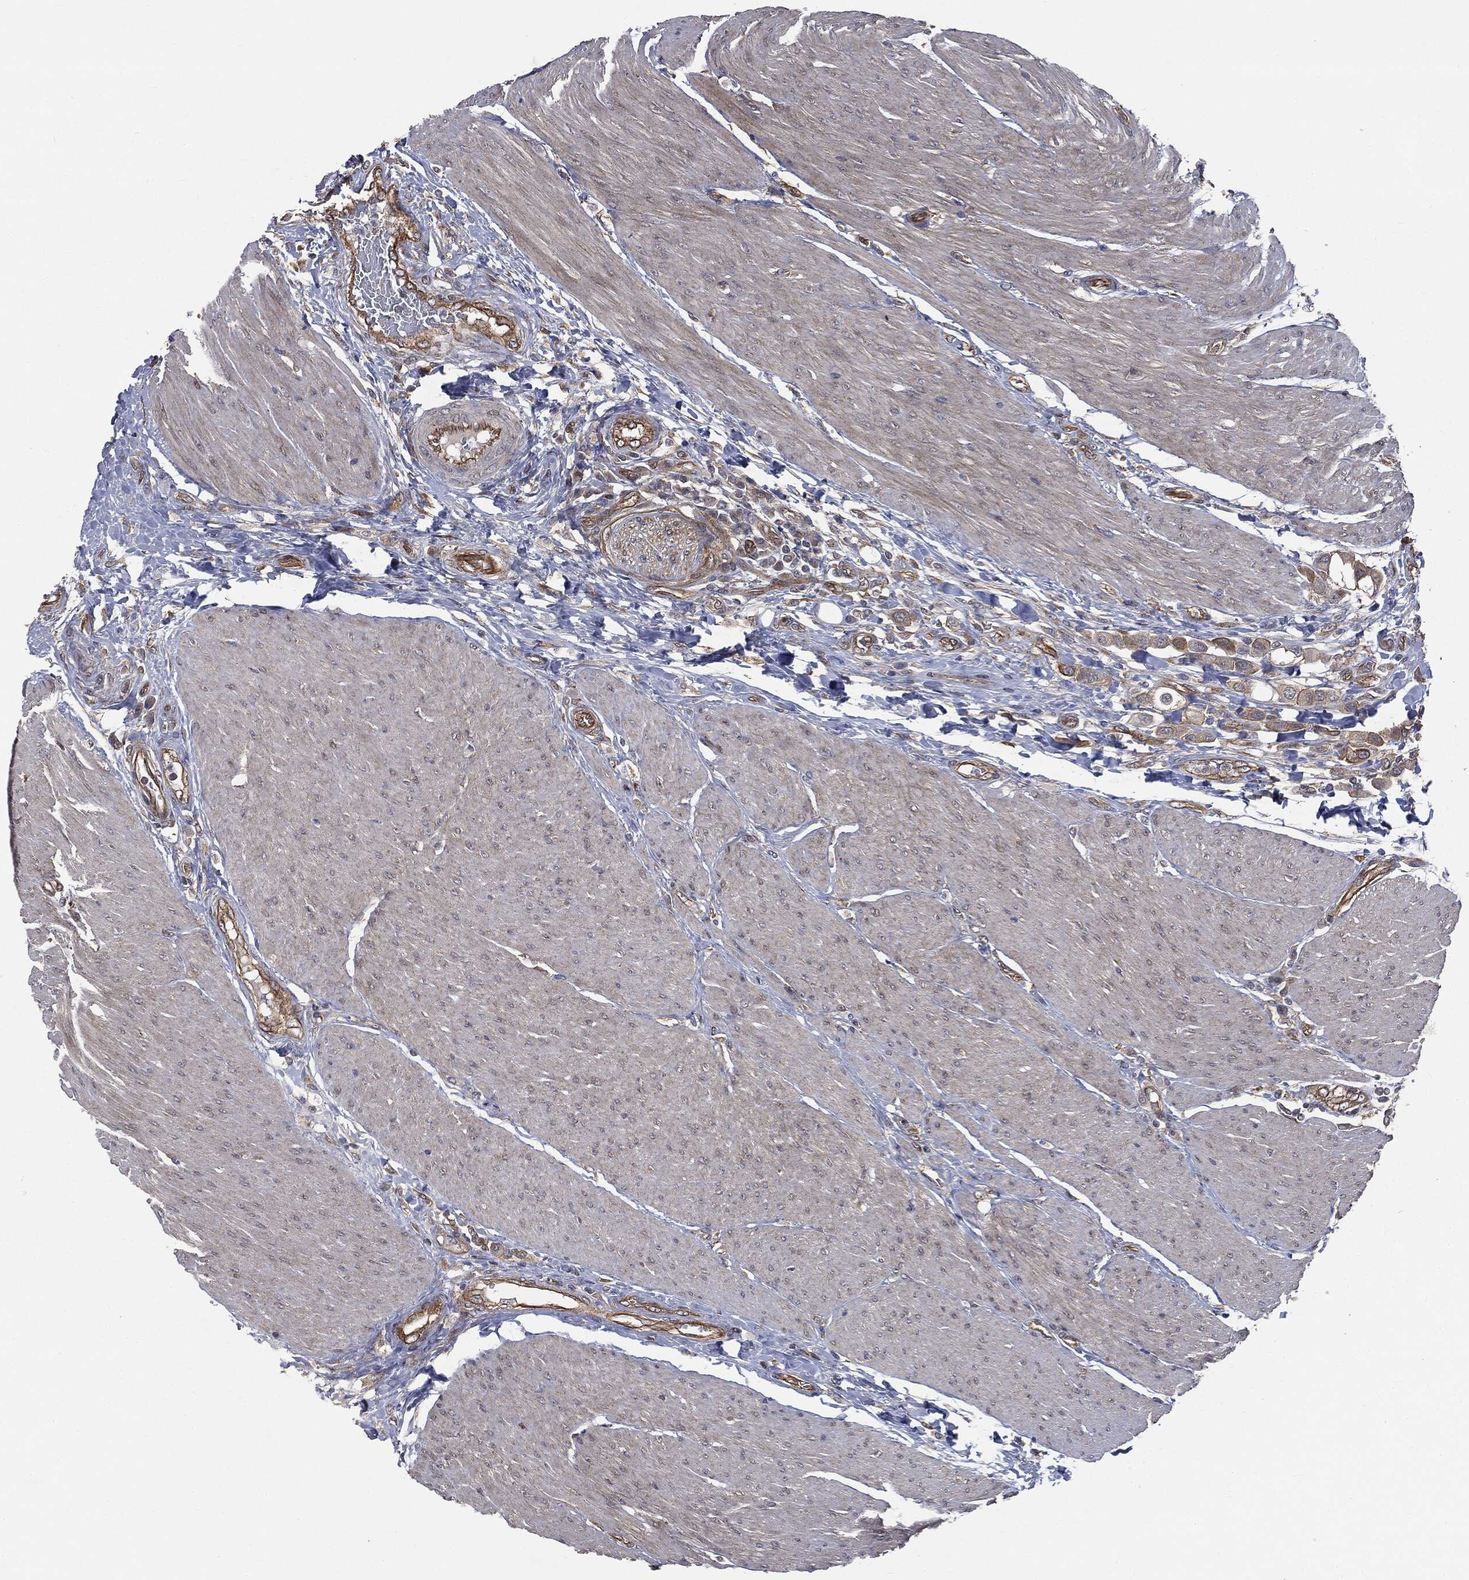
{"staining": {"intensity": "weak", "quantity": "25%-75%", "location": "cytoplasmic/membranous"}, "tissue": "urothelial cancer", "cell_type": "Tumor cells", "image_type": "cancer", "snomed": [{"axis": "morphology", "description": "Urothelial carcinoma, High grade"}, {"axis": "topography", "description": "Urinary bladder"}], "caption": "A brown stain shows weak cytoplasmic/membranous expression of a protein in human urothelial cancer tumor cells. (DAB (3,3'-diaminobenzidine) IHC with brightfield microscopy, high magnification).", "gene": "EPS15L1", "patient": {"sex": "male", "age": 50}}